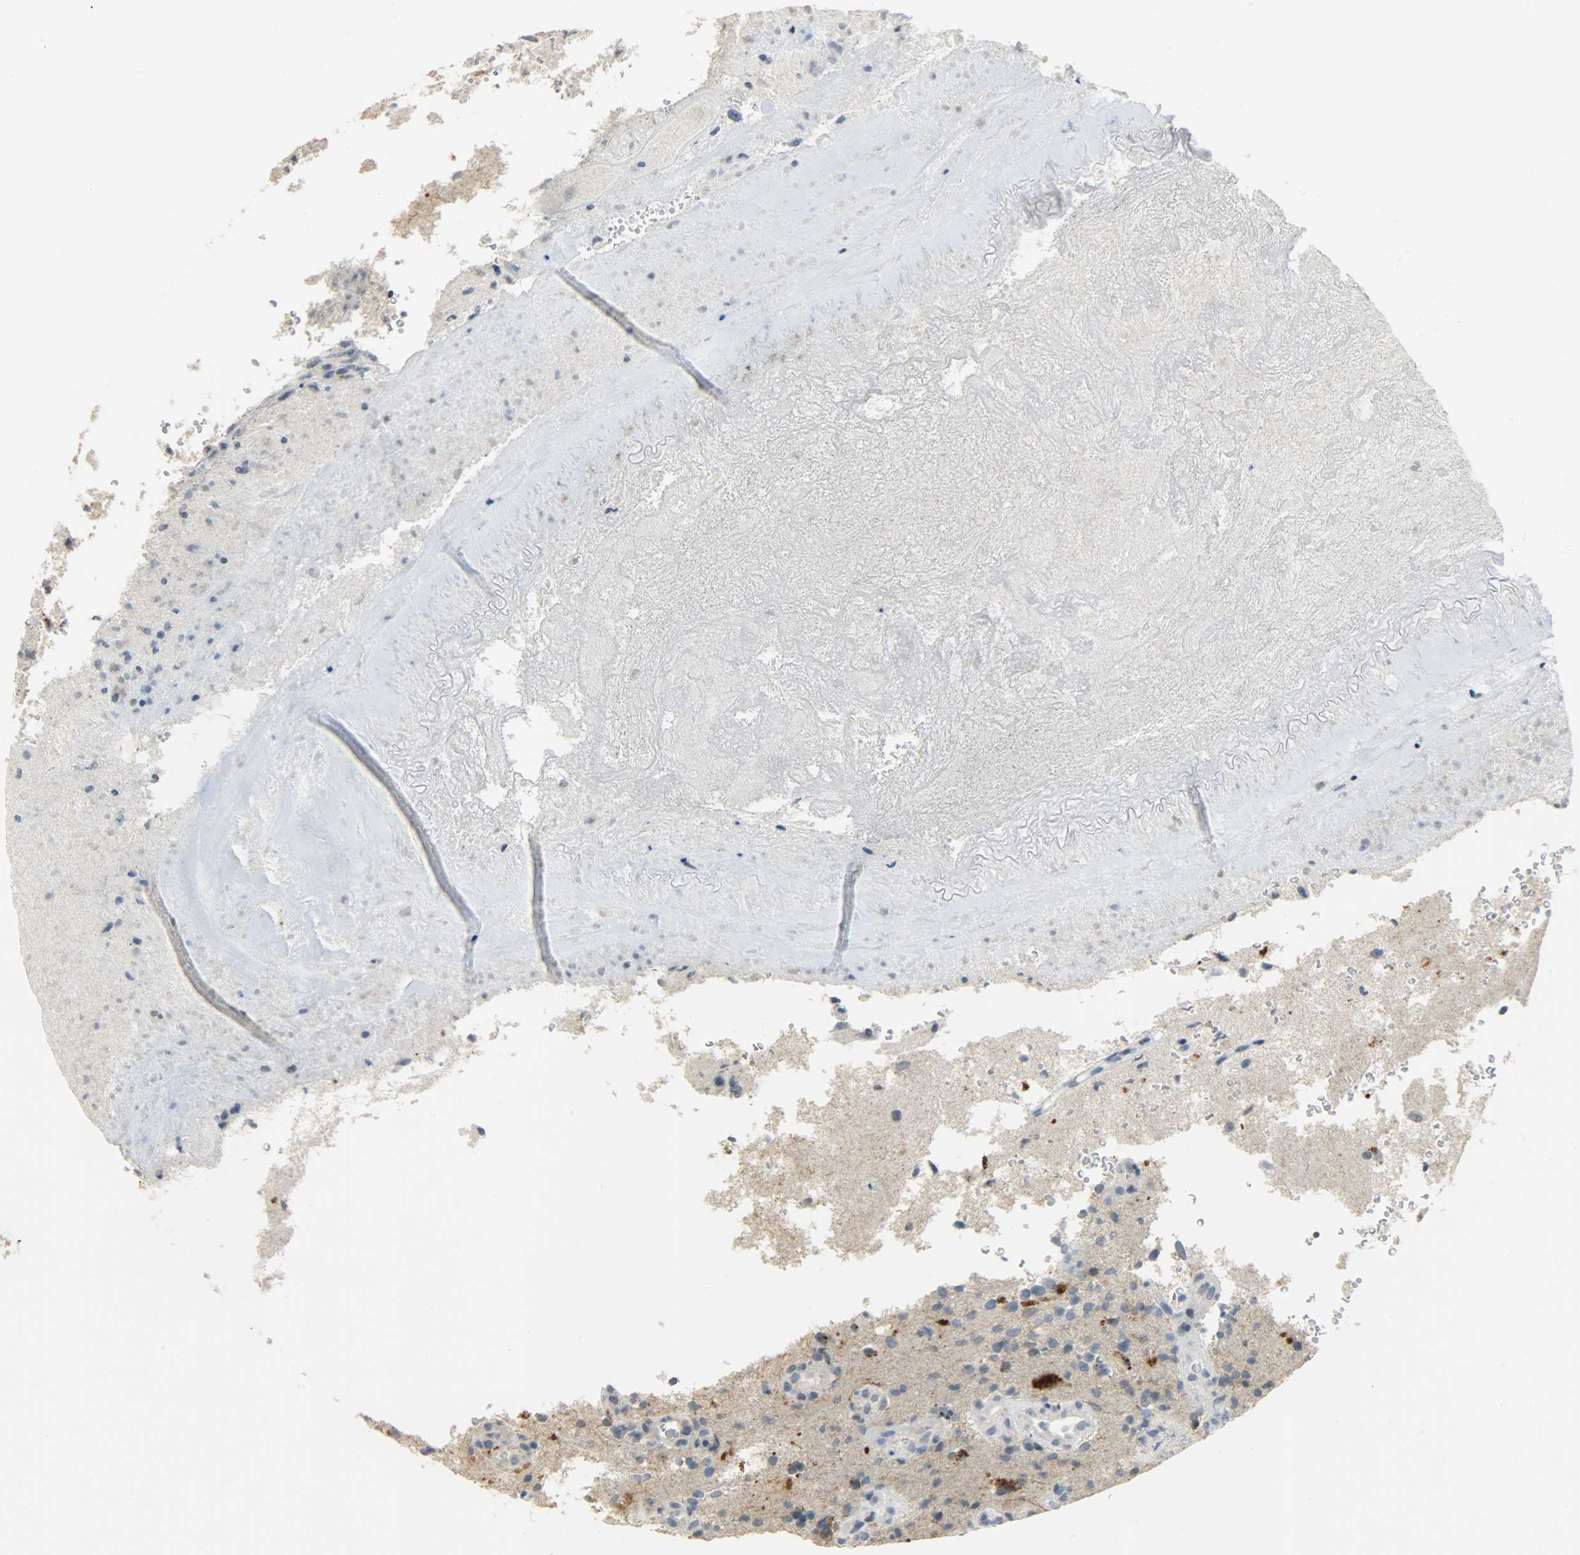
{"staining": {"intensity": "strong", "quantity": ">75%", "location": "cytoplasmic/membranous"}, "tissue": "glioma", "cell_type": "Tumor cells", "image_type": "cancer", "snomed": [{"axis": "morphology", "description": "Normal tissue, NOS"}, {"axis": "morphology", "description": "Glioma, malignant, High grade"}, {"axis": "topography", "description": "Cerebral cortex"}], "caption": "IHC (DAB (3,3'-diaminobenzidine)) staining of glioma reveals strong cytoplasmic/membranous protein positivity in about >75% of tumor cells.", "gene": "DNAJB6", "patient": {"sex": "male", "age": 75}}